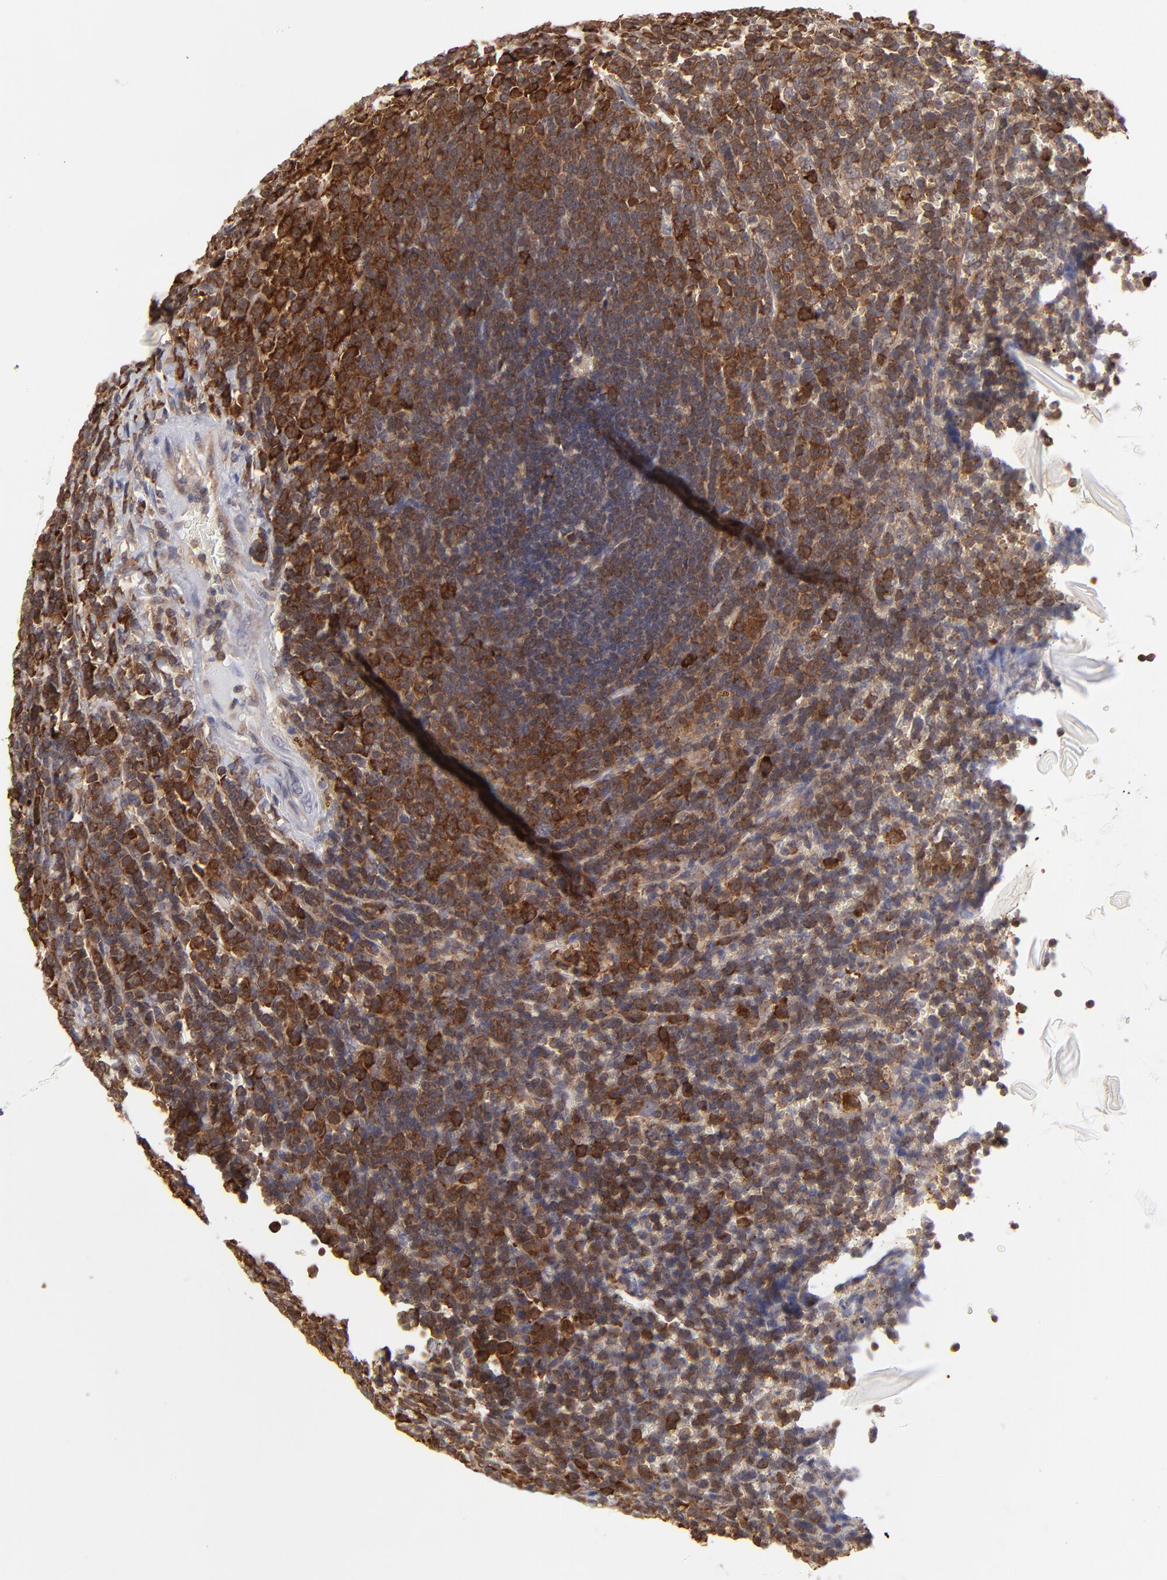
{"staining": {"intensity": "strong", "quantity": ">75%", "location": "cytoplasmic/membranous"}, "tissue": "lymphoma", "cell_type": "Tumor cells", "image_type": "cancer", "snomed": [{"axis": "morphology", "description": "Malignant lymphoma, non-Hodgkin's type, Low grade"}, {"axis": "topography", "description": "Spleen"}], "caption": "Immunohistochemical staining of low-grade malignant lymphoma, non-Hodgkin's type reveals high levels of strong cytoplasmic/membranous expression in approximately >75% of tumor cells.", "gene": "GART", "patient": {"sex": "male", "age": 80}}